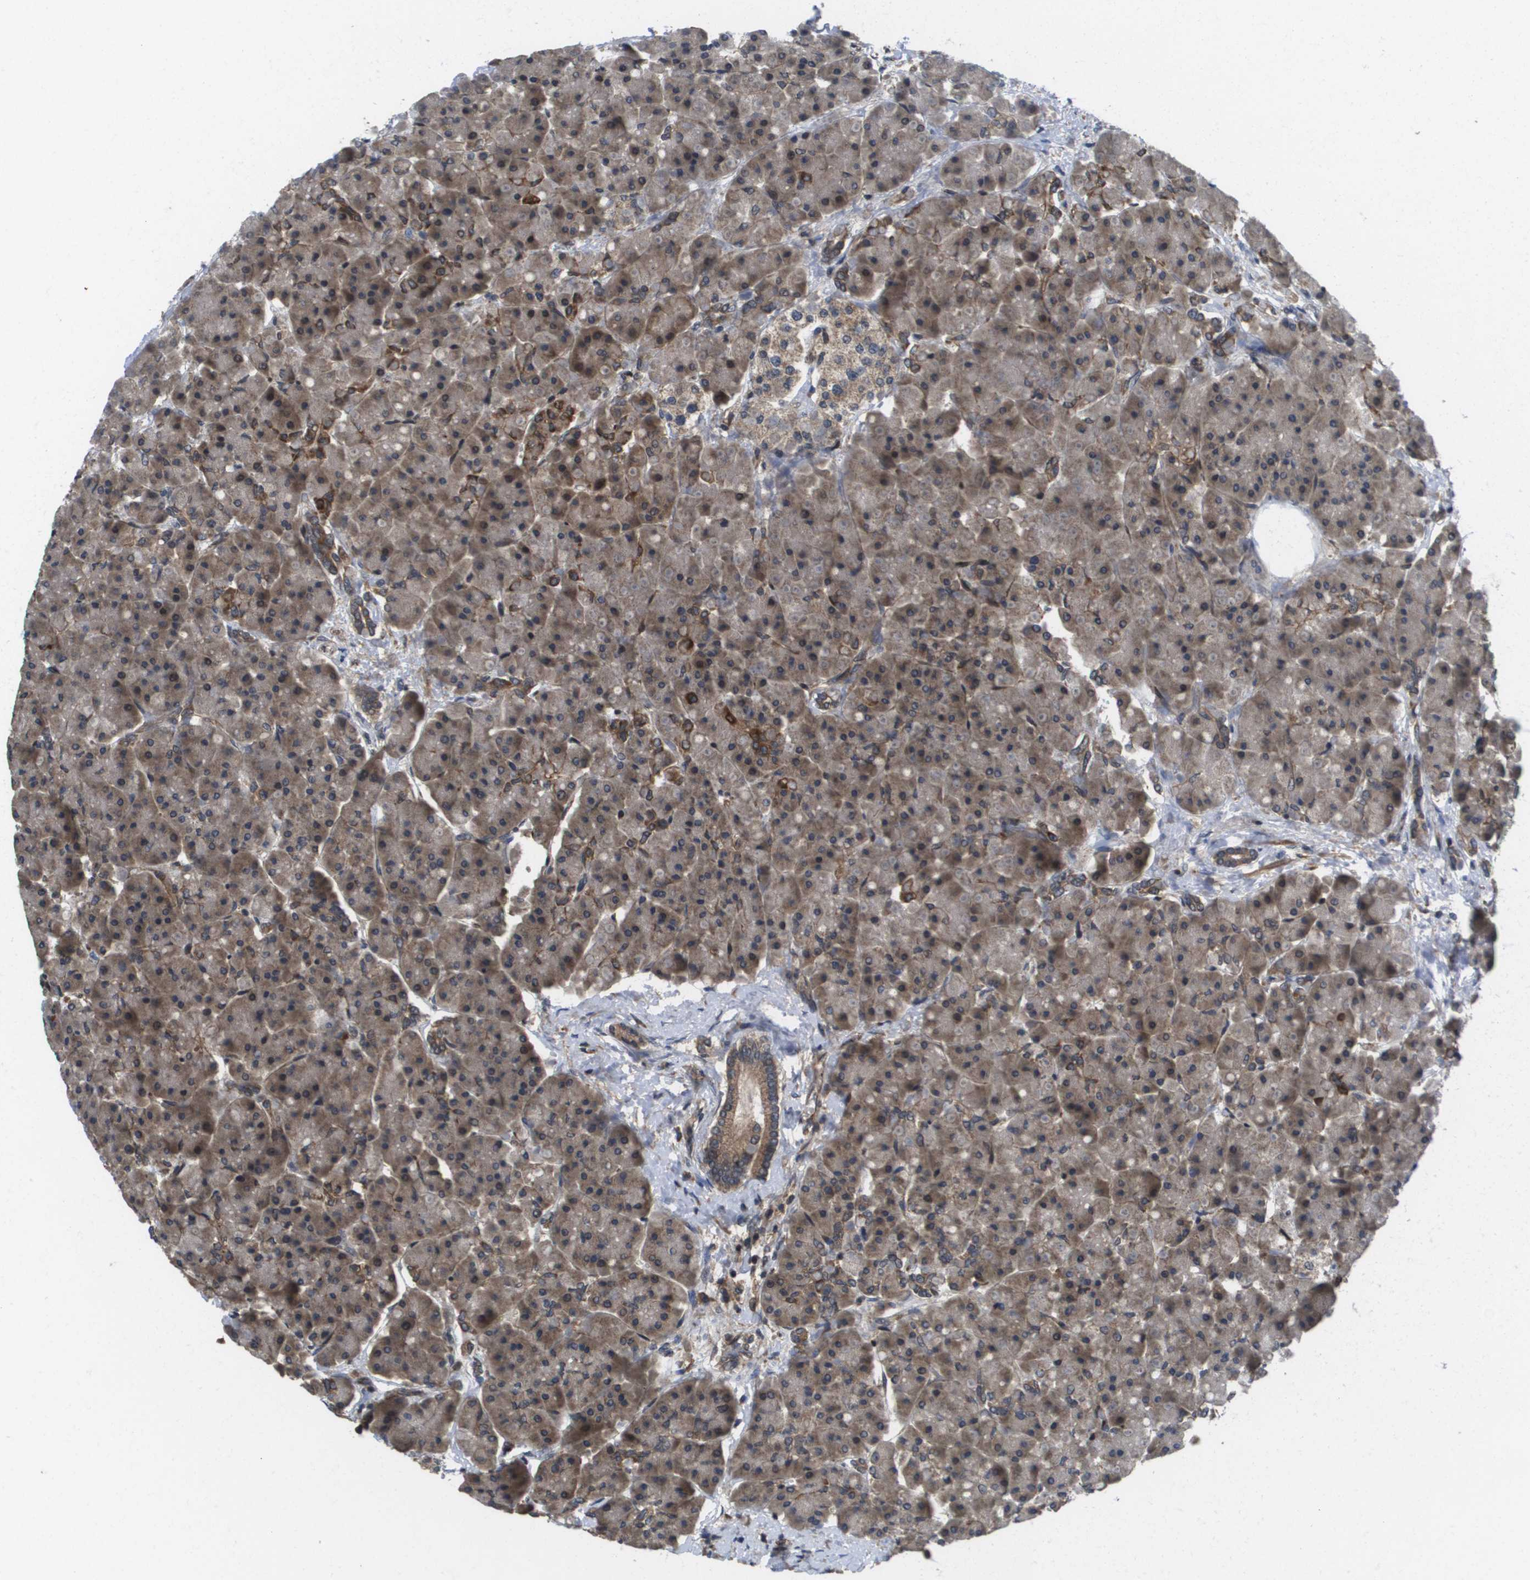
{"staining": {"intensity": "moderate", "quantity": ">75%", "location": "cytoplasmic/membranous"}, "tissue": "pancreas", "cell_type": "Exocrine glandular cells", "image_type": "normal", "snomed": [{"axis": "morphology", "description": "Normal tissue, NOS"}, {"axis": "topography", "description": "Pancreas"}], "caption": "IHC of unremarkable human pancreas shows medium levels of moderate cytoplasmic/membranous staining in approximately >75% of exocrine glandular cells. Nuclei are stained in blue.", "gene": "RBM38", "patient": {"sex": "female", "age": 70}}